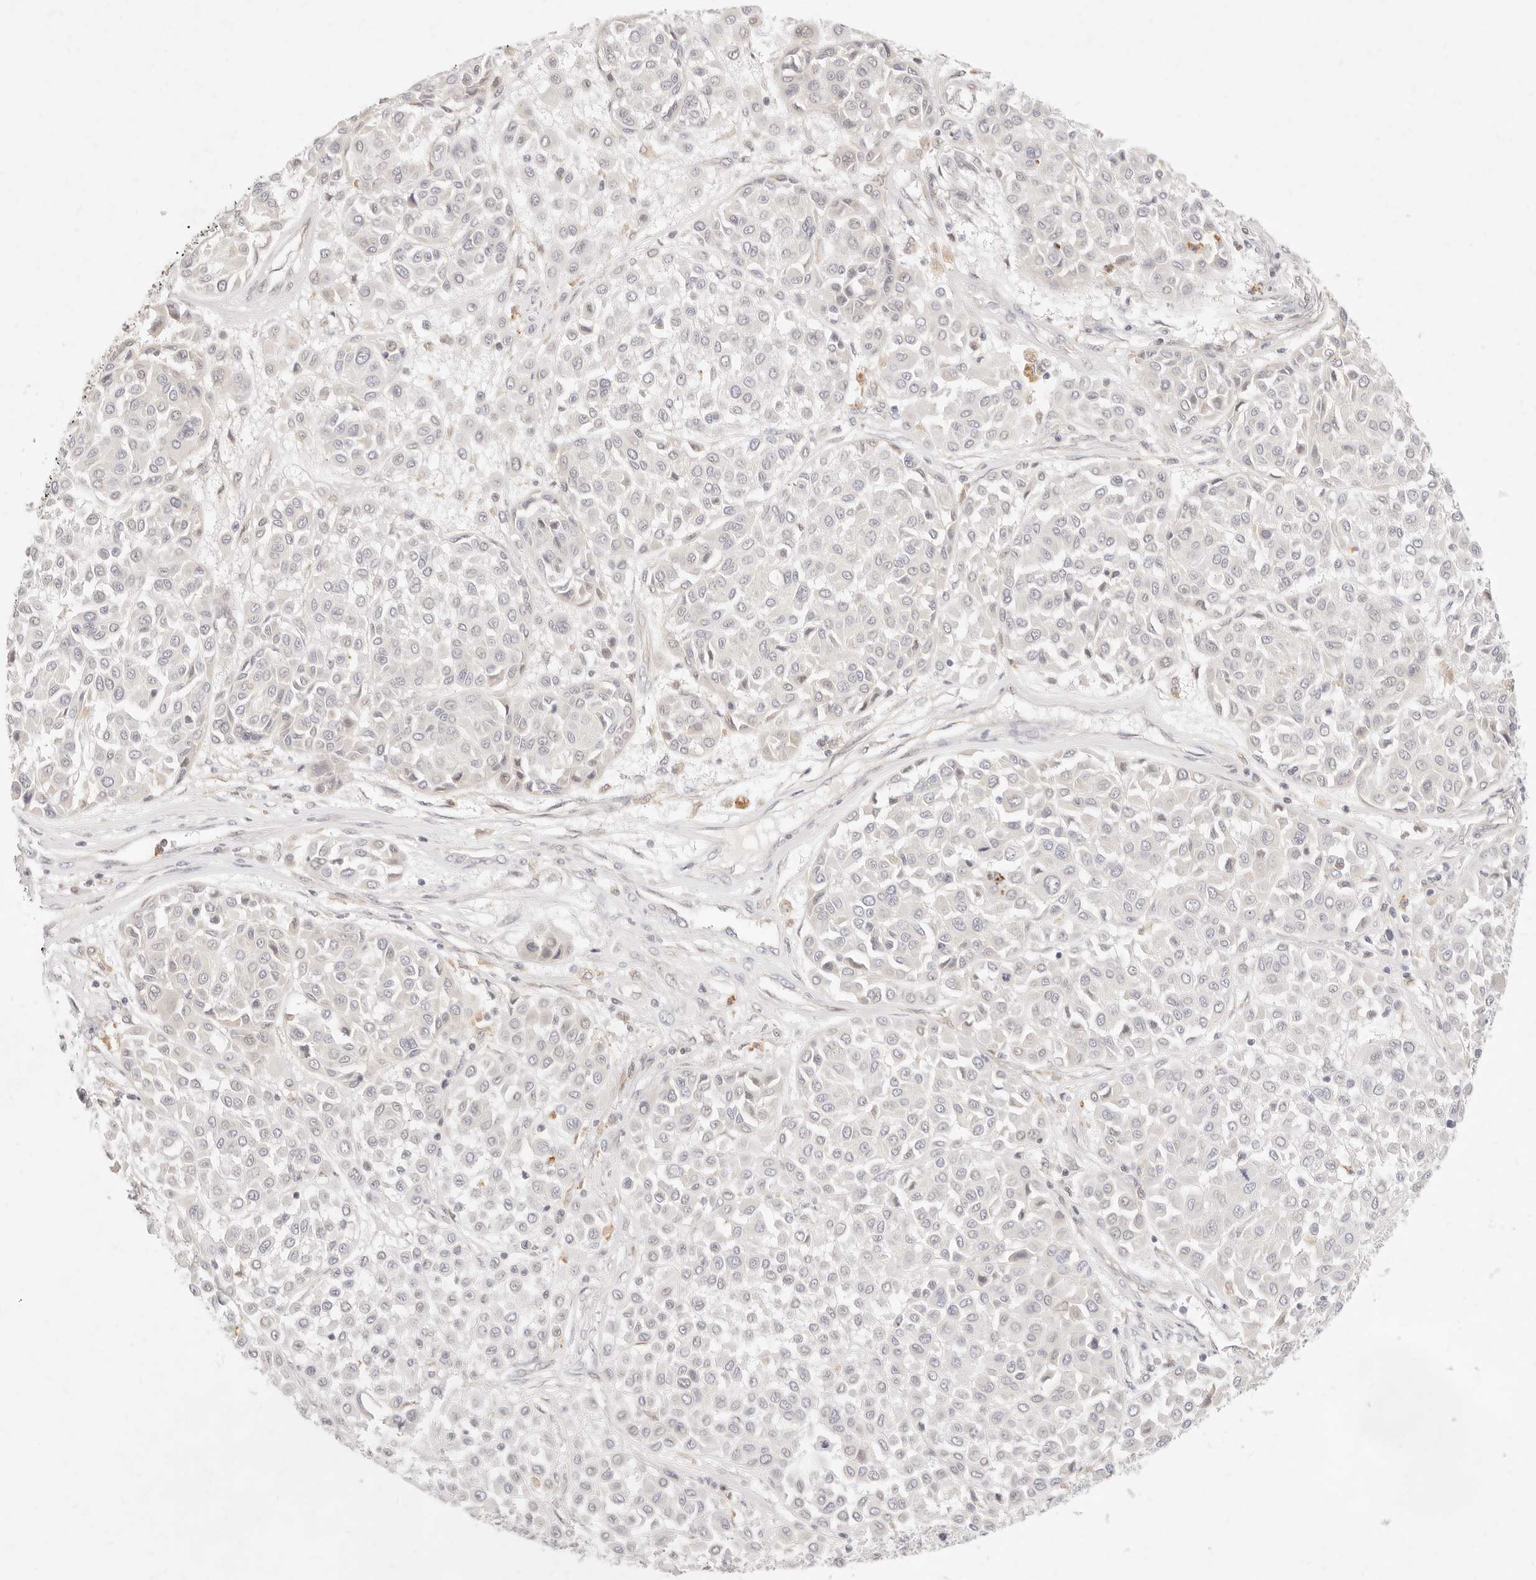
{"staining": {"intensity": "negative", "quantity": "none", "location": "none"}, "tissue": "melanoma", "cell_type": "Tumor cells", "image_type": "cancer", "snomed": [{"axis": "morphology", "description": "Malignant melanoma, Metastatic site"}, {"axis": "topography", "description": "Soft tissue"}], "caption": "This is an immunohistochemistry (IHC) image of human melanoma. There is no expression in tumor cells.", "gene": "ASCL3", "patient": {"sex": "male", "age": 41}}